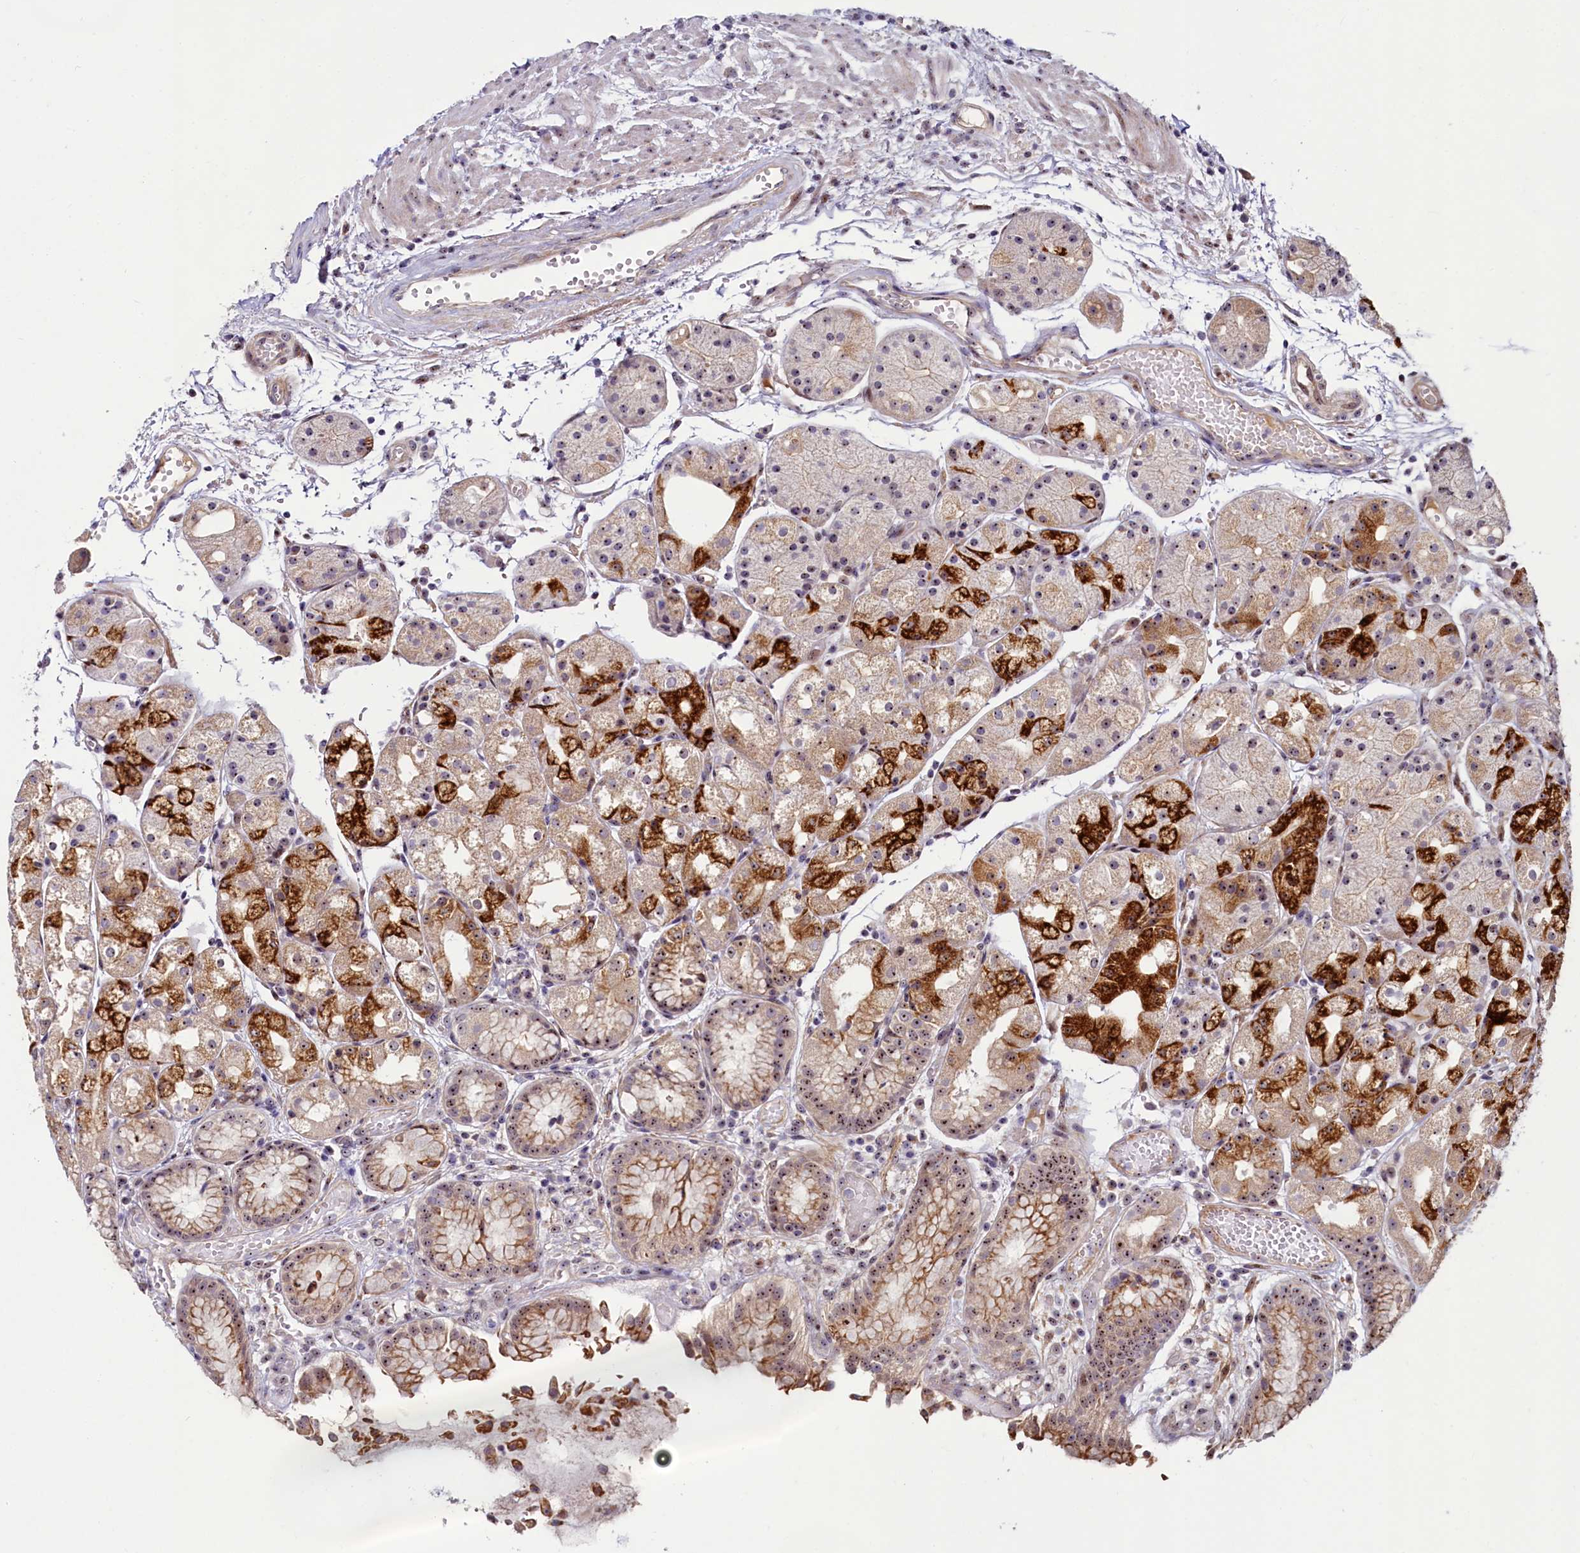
{"staining": {"intensity": "strong", "quantity": ">75%", "location": "cytoplasmic/membranous,nuclear"}, "tissue": "stomach", "cell_type": "Glandular cells", "image_type": "normal", "snomed": [{"axis": "morphology", "description": "Normal tissue, NOS"}, {"axis": "topography", "description": "Stomach, upper"}], "caption": "Strong cytoplasmic/membranous,nuclear staining is identified in approximately >75% of glandular cells in unremarkable stomach.", "gene": "TCOF1", "patient": {"sex": "male", "age": 72}}